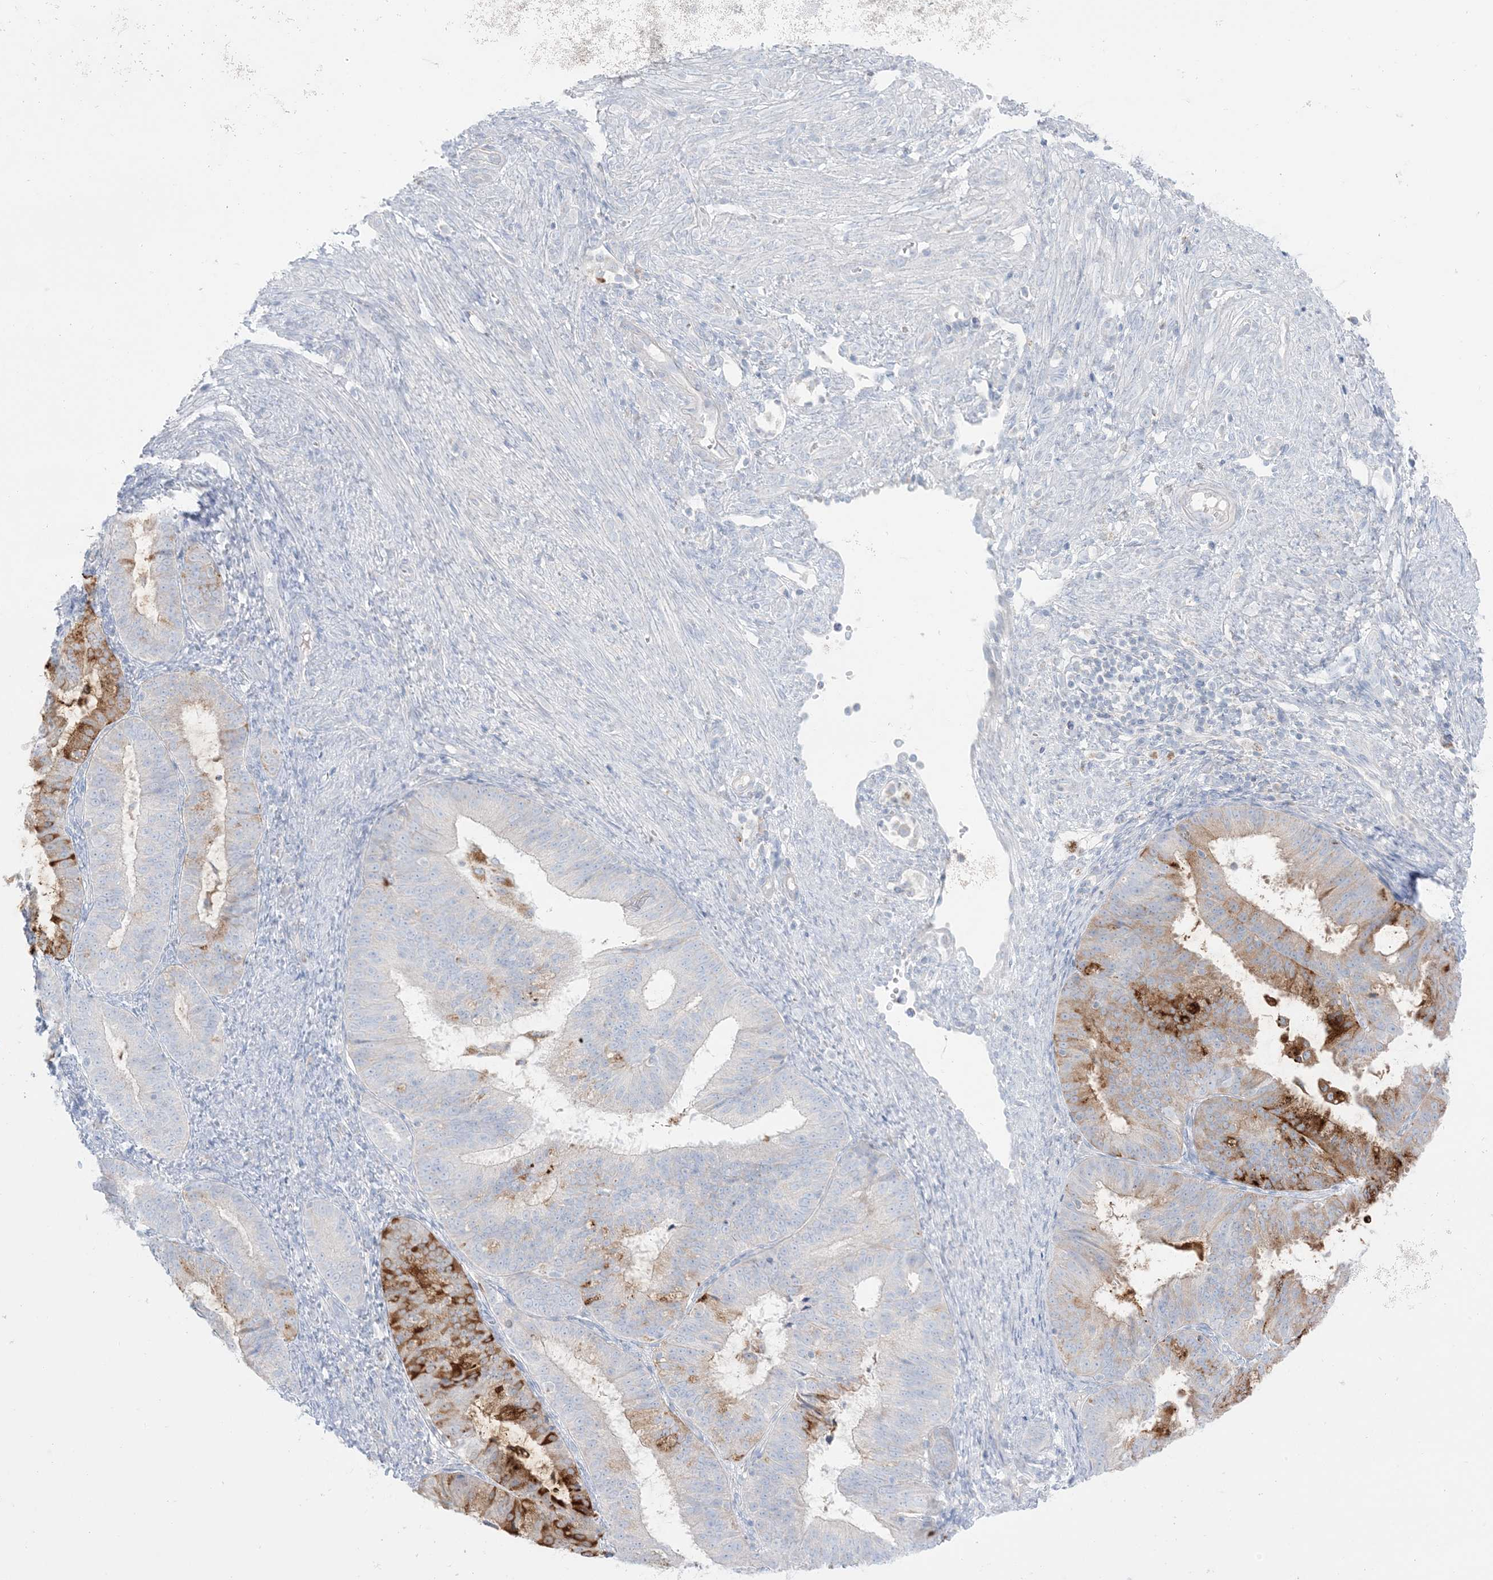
{"staining": {"intensity": "moderate", "quantity": "<25%", "location": "cytoplasmic/membranous"}, "tissue": "endometrial cancer", "cell_type": "Tumor cells", "image_type": "cancer", "snomed": [{"axis": "morphology", "description": "Adenocarcinoma, NOS"}, {"axis": "topography", "description": "Endometrium"}], "caption": "A low amount of moderate cytoplasmic/membranous expression is present in about <25% of tumor cells in adenocarcinoma (endometrial) tissue.", "gene": "KCTD6", "patient": {"sex": "female", "age": 51}}